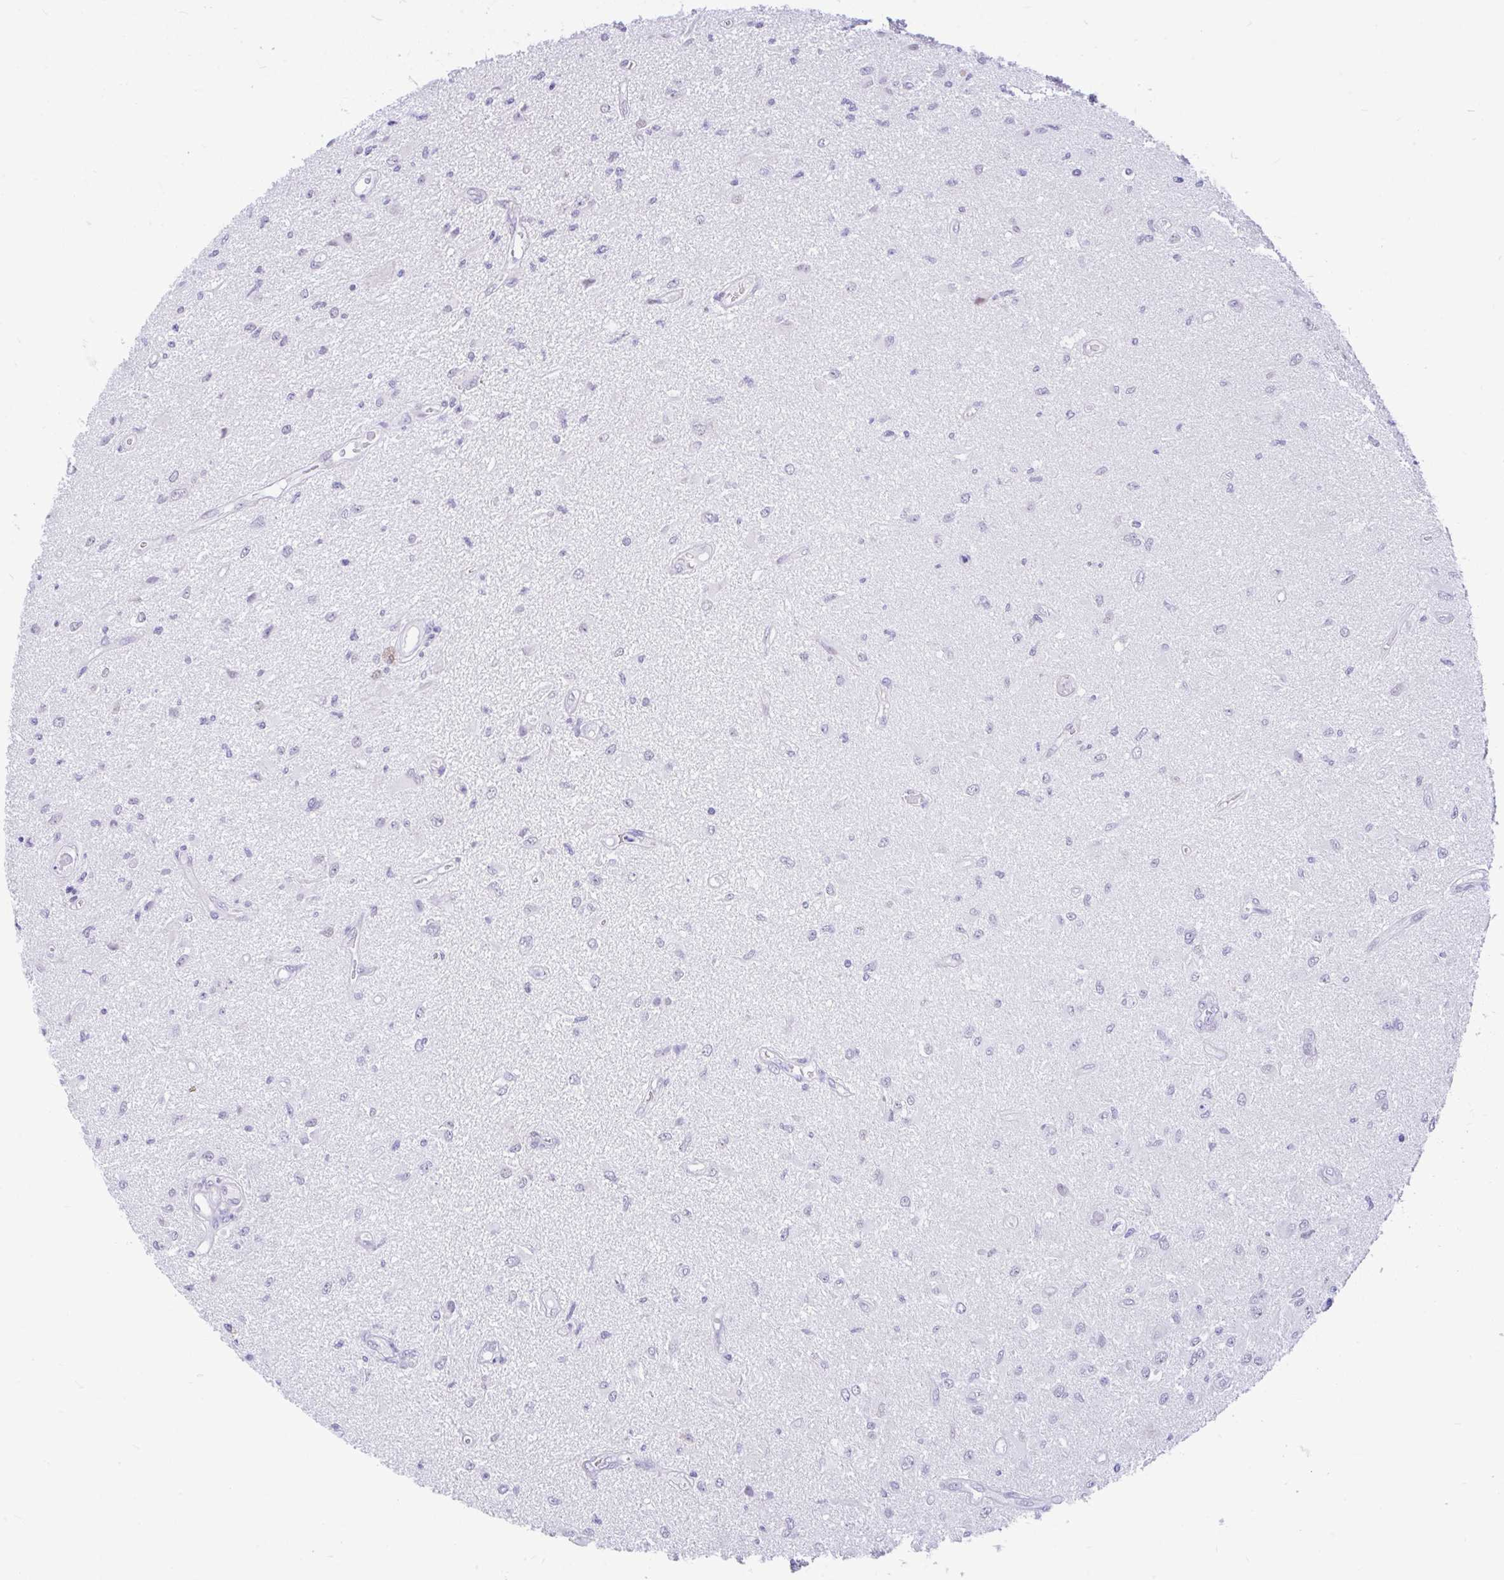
{"staining": {"intensity": "negative", "quantity": "none", "location": "none"}, "tissue": "glioma", "cell_type": "Tumor cells", "image_type": "cancer", "snomed": [{"axis": "morphology", "description": "Glioma, malignant, High grade"}, {"axis": "topography", "description": "Brain"}], "caption": "Immunohistochemistry histopathology image of glioma stained for a protein (brown), which displays no staining in tumor cells.", "gene": "GLB1L2", "patient": {"sex": "male", "age": 67}}